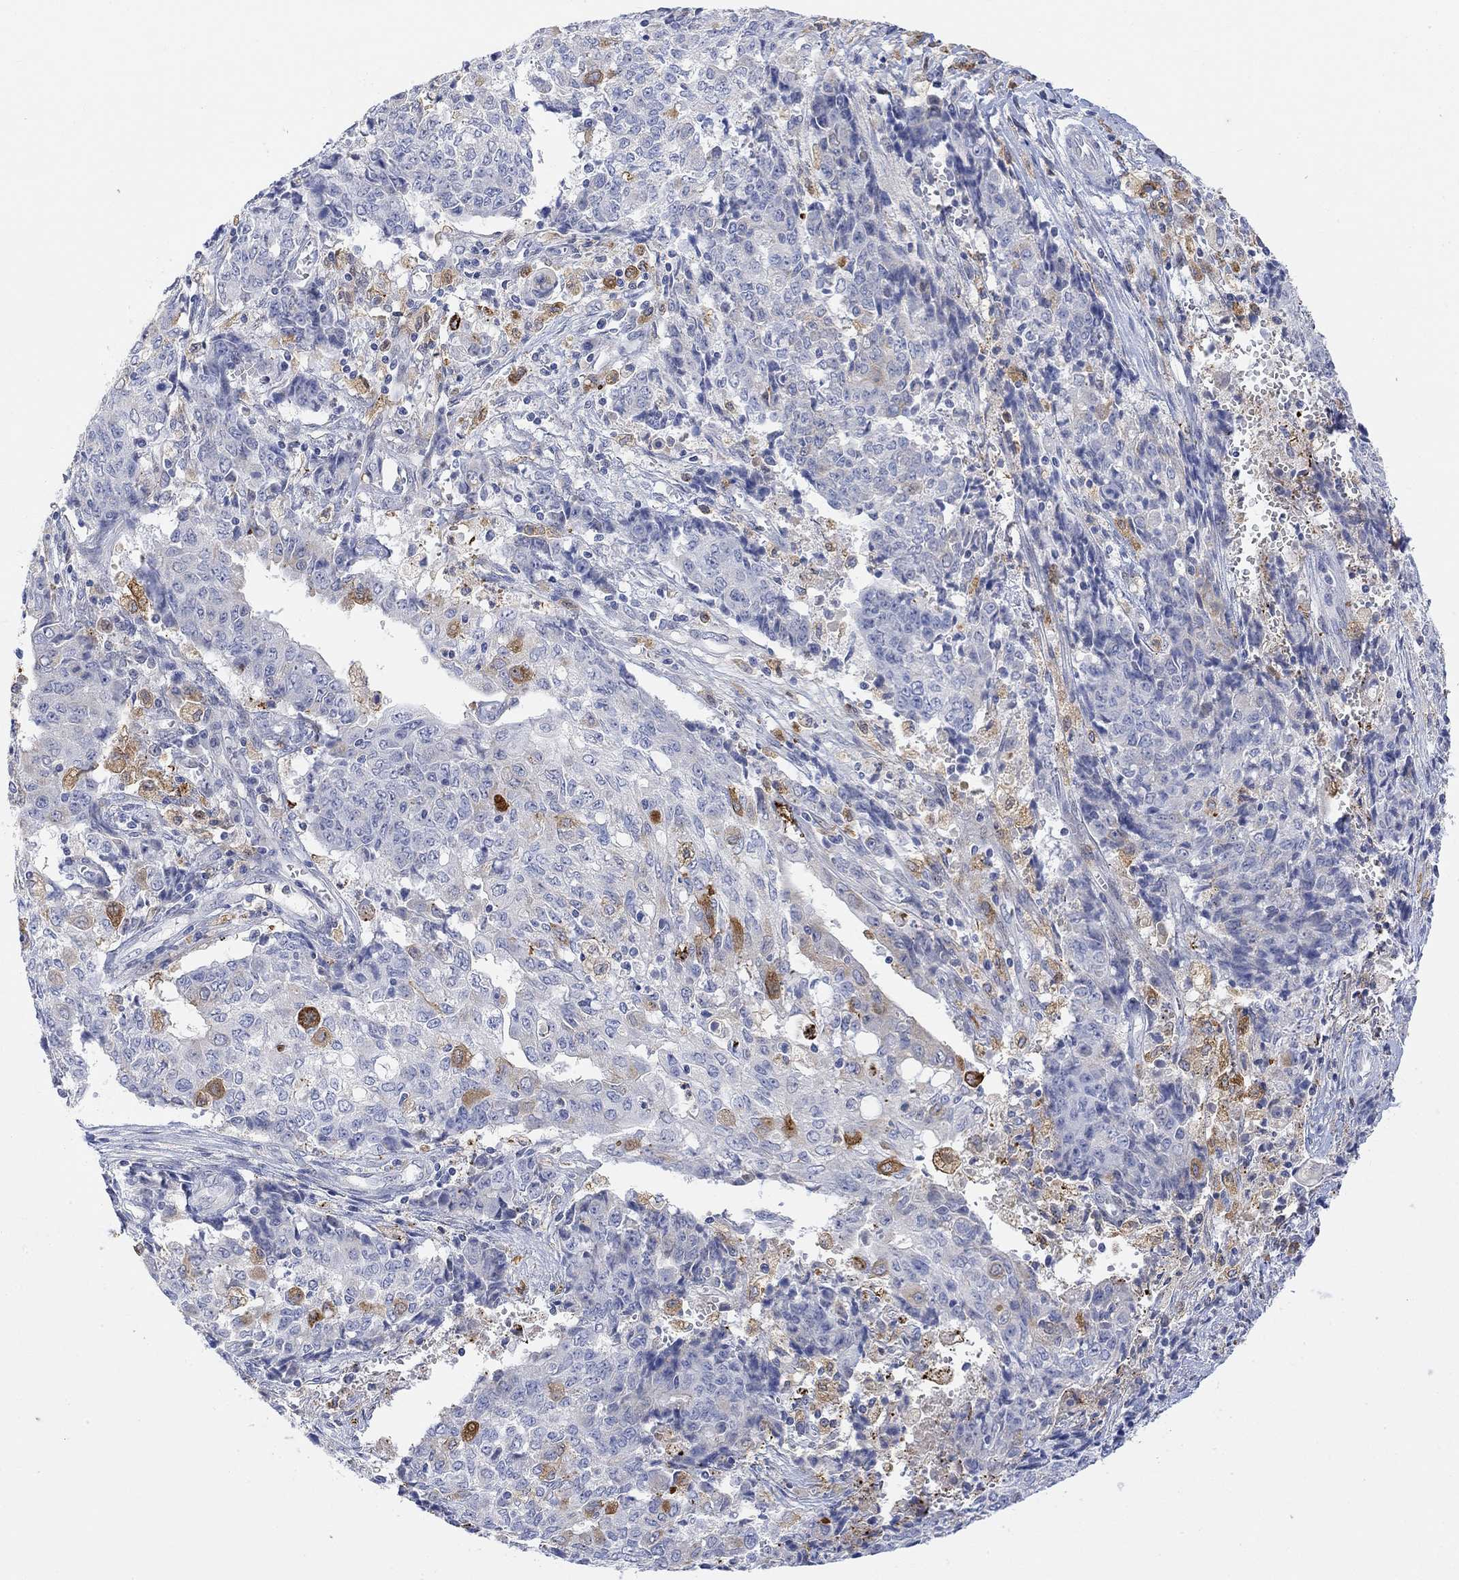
{"staining": {"intensity": "negative", "quantity": "none", "location": "none"}, "tissue": "ovarian cancer", "cell_type": "Tumor cells", "image_type": "cancer", "snomed": [{"axis": "morphology", "description": "Carcinoma, endometroid"}, {"axis": "topography", "description": "Ovary"}], "caption": "Immunohistochemistry (IHC) of endometroid carcinoma (ovarian) shows no staining in tumor cells.", "gene": "ACSL1", "patient": {"sex": "female", "age": 42}}